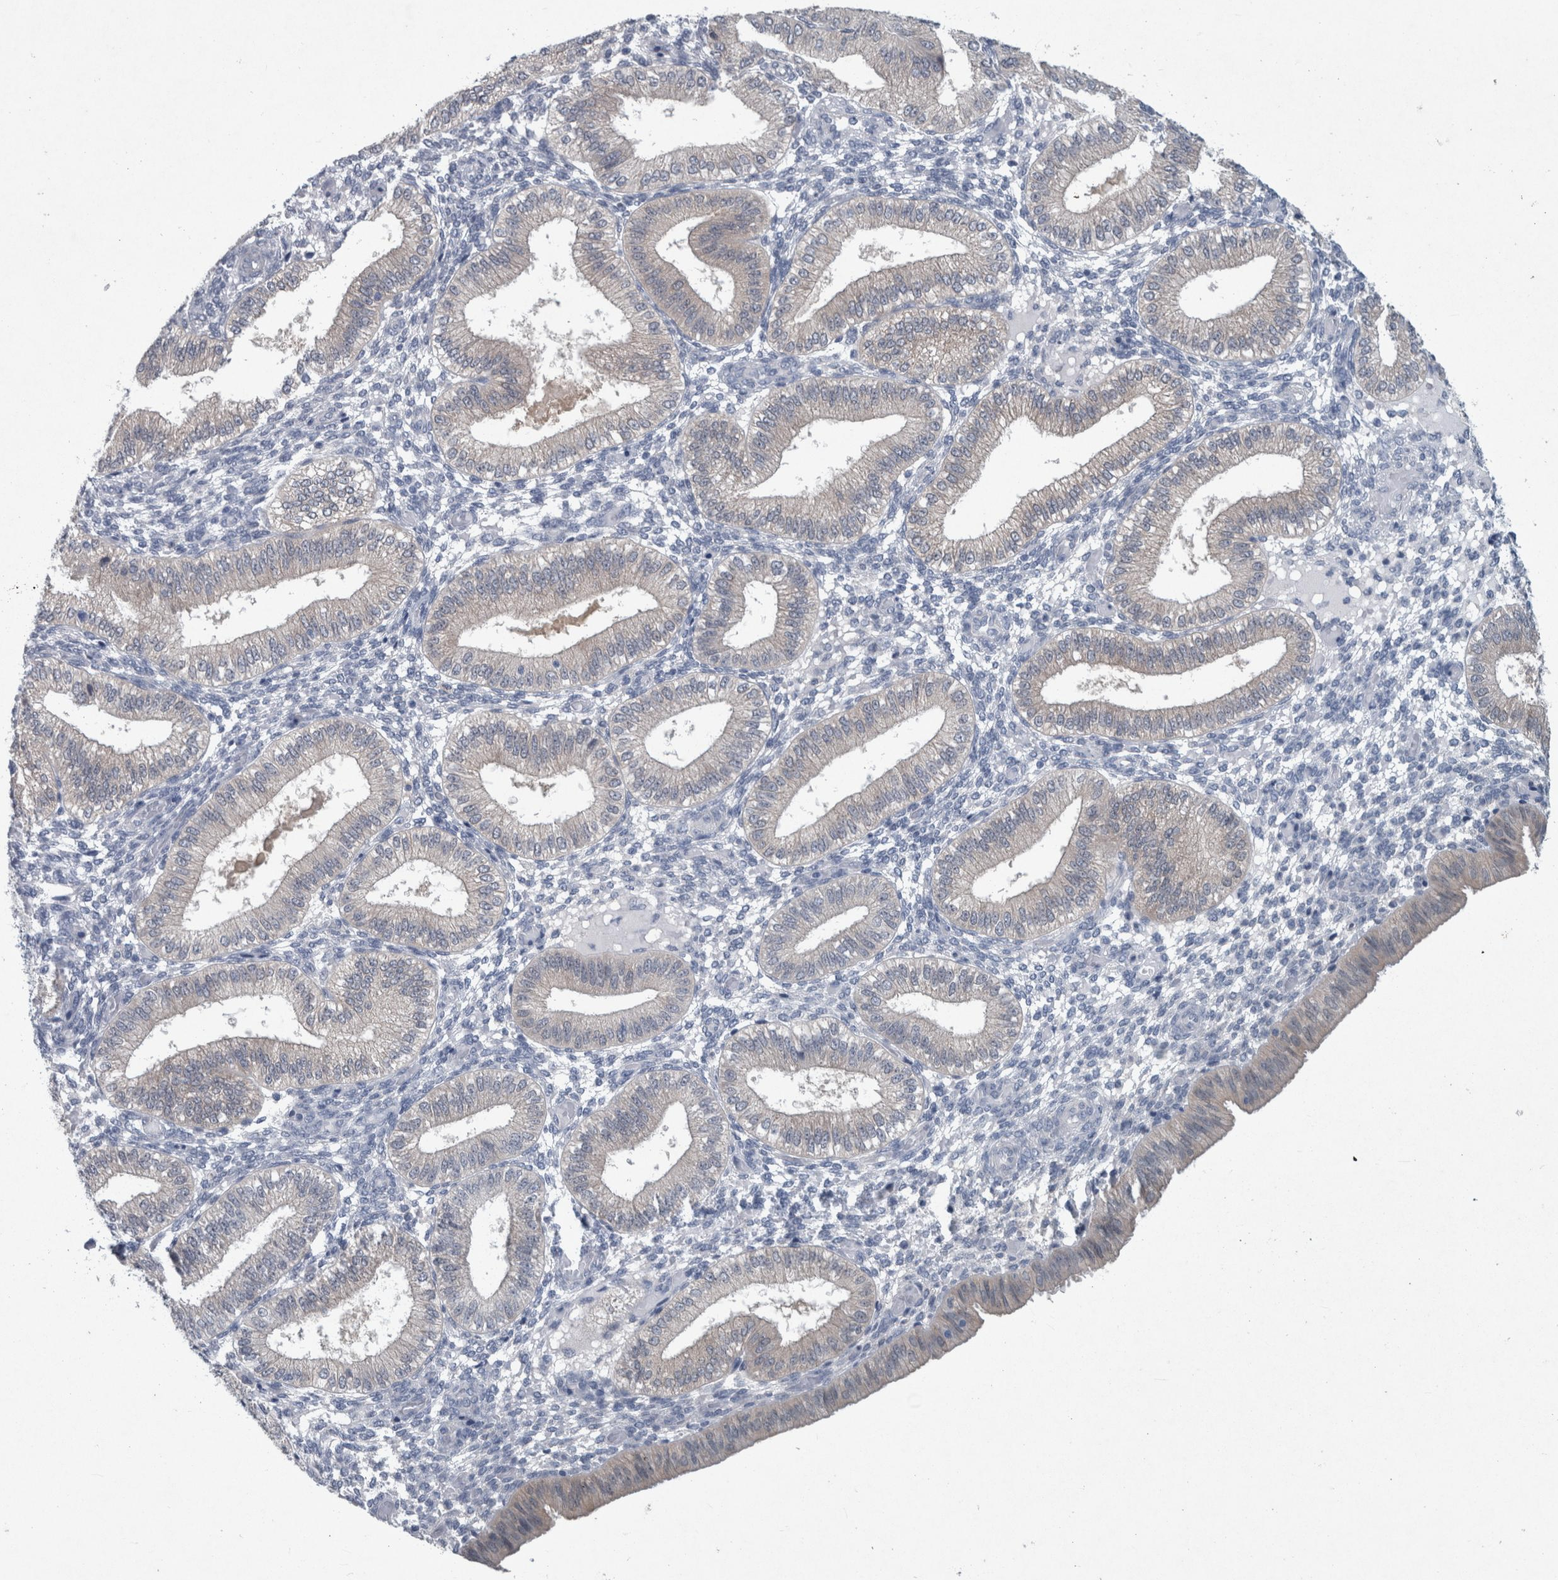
{"staining": {"intensity": "negative", "quantity": "none", "location": "none"}, "tissue": "endometrium", "cell_type": "Cells in endometrial stroma", "image_type": "normal", "snomed": [{"axis": "morphology", "description": "Normal tissue, NOS"}, {"axis": "topography", "description": "Endometrium"}], "caption": "Human endometrium stained for a protein using IHC exhibits no staining in cells in endometrial stroma.", "gene": "FAM83H", "patient": {"sex": "female", "age": 39}}